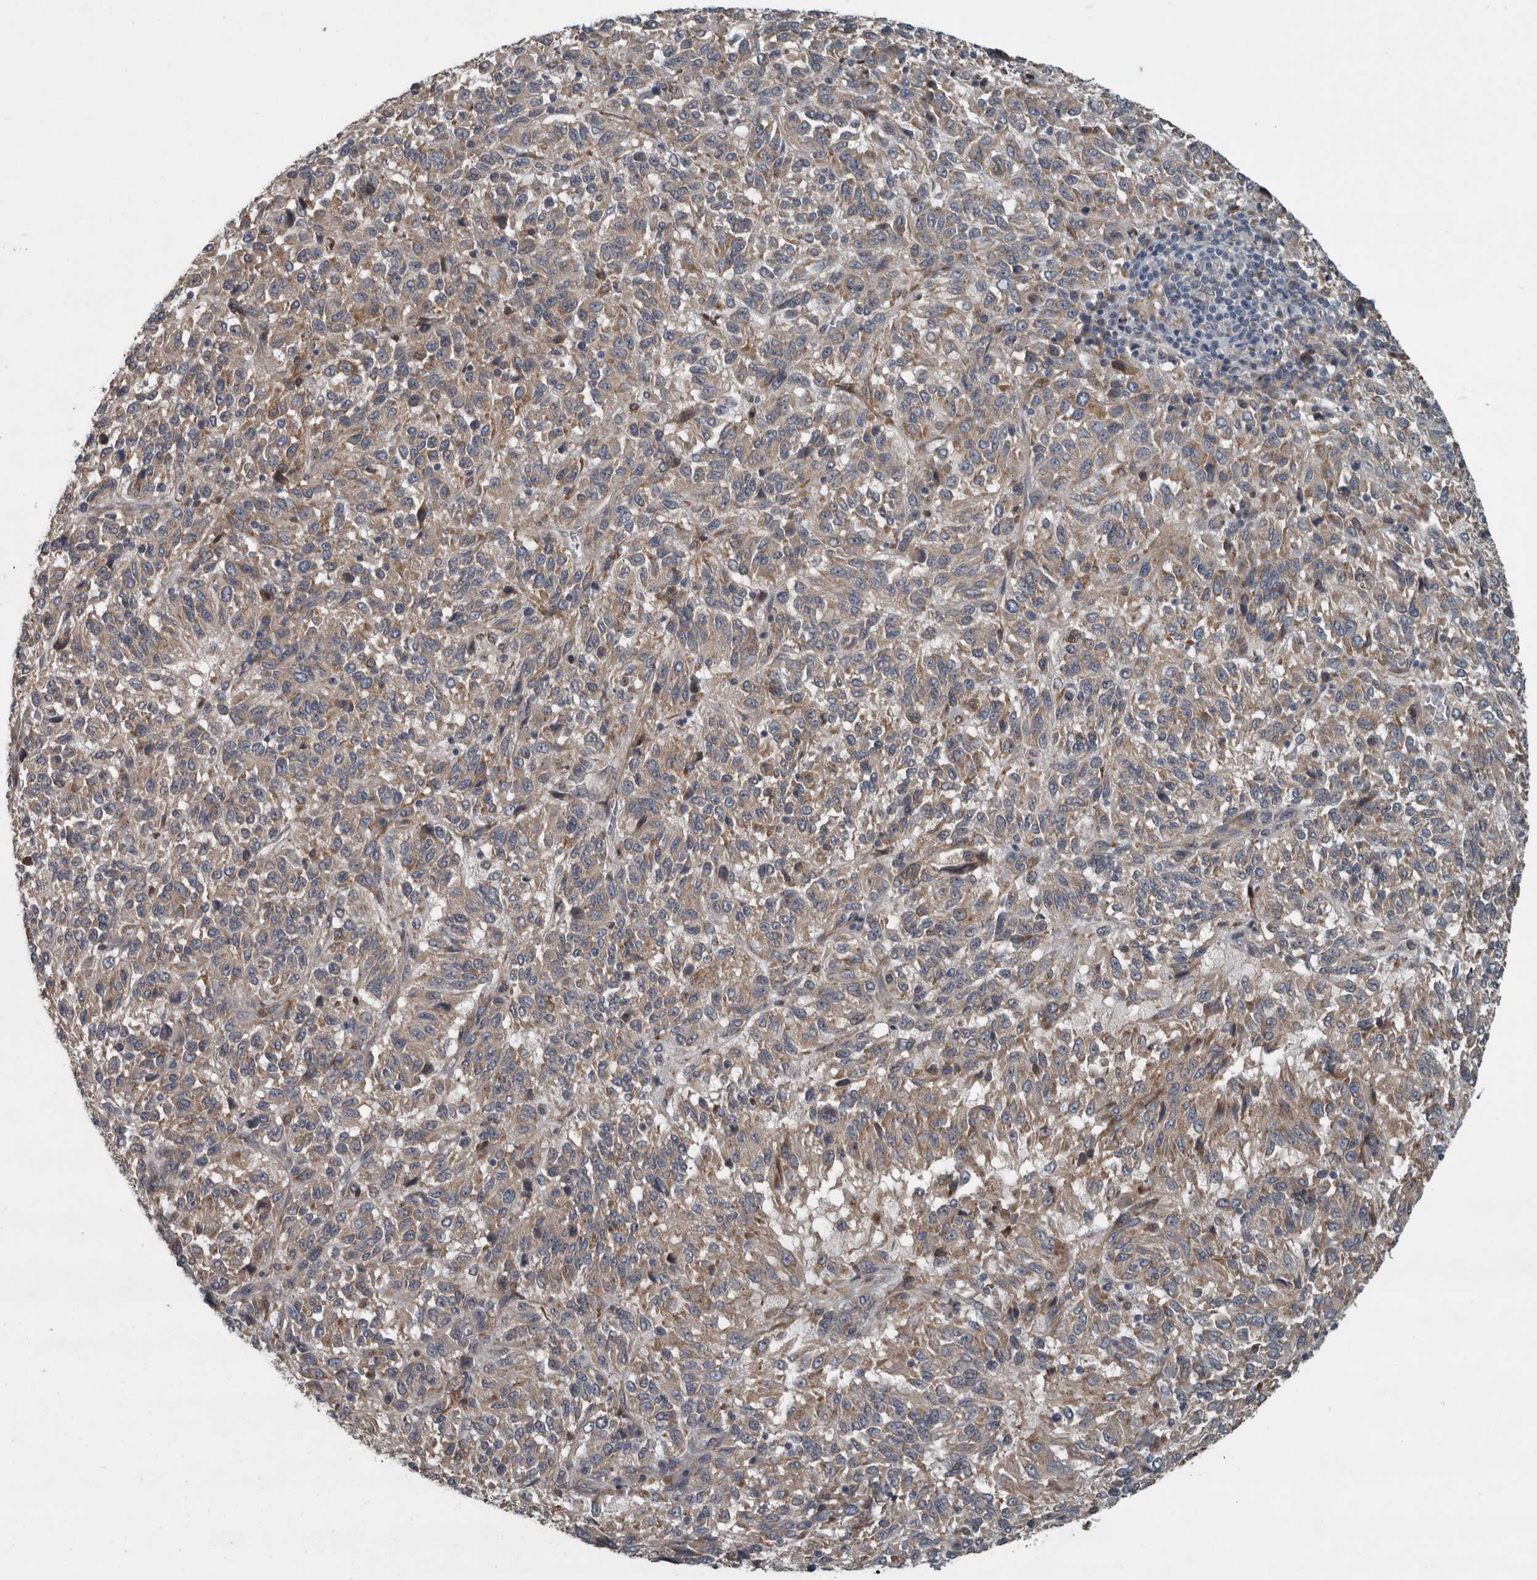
{"staining": {"intensity": "weak", "quantity": "25%-75%", "location": "cytoplasmic/membranous"}, "tissue": "melanoma", "cell_type": "Tumor cells", "image_type": "cancer", "snomed": [{"axis": "morphology", "description": "Malignant melanoma, Metastatic site"}, {"axis": "topography", "description": "Lung"}], "caption": "IHC staining of melanoma, which demonstrates low levels of weak cytoplasmic/membranous positivity in about 25%-75% of tumor cells indicating weak cytoplasmic/membranous protein expression. The staining was performed using DAB (brown) for protein detection and nuclei were counterstained in hematoxylin (blue).", "gene": "EXOC8", "patient": {"sex": "male", "age": 64}}